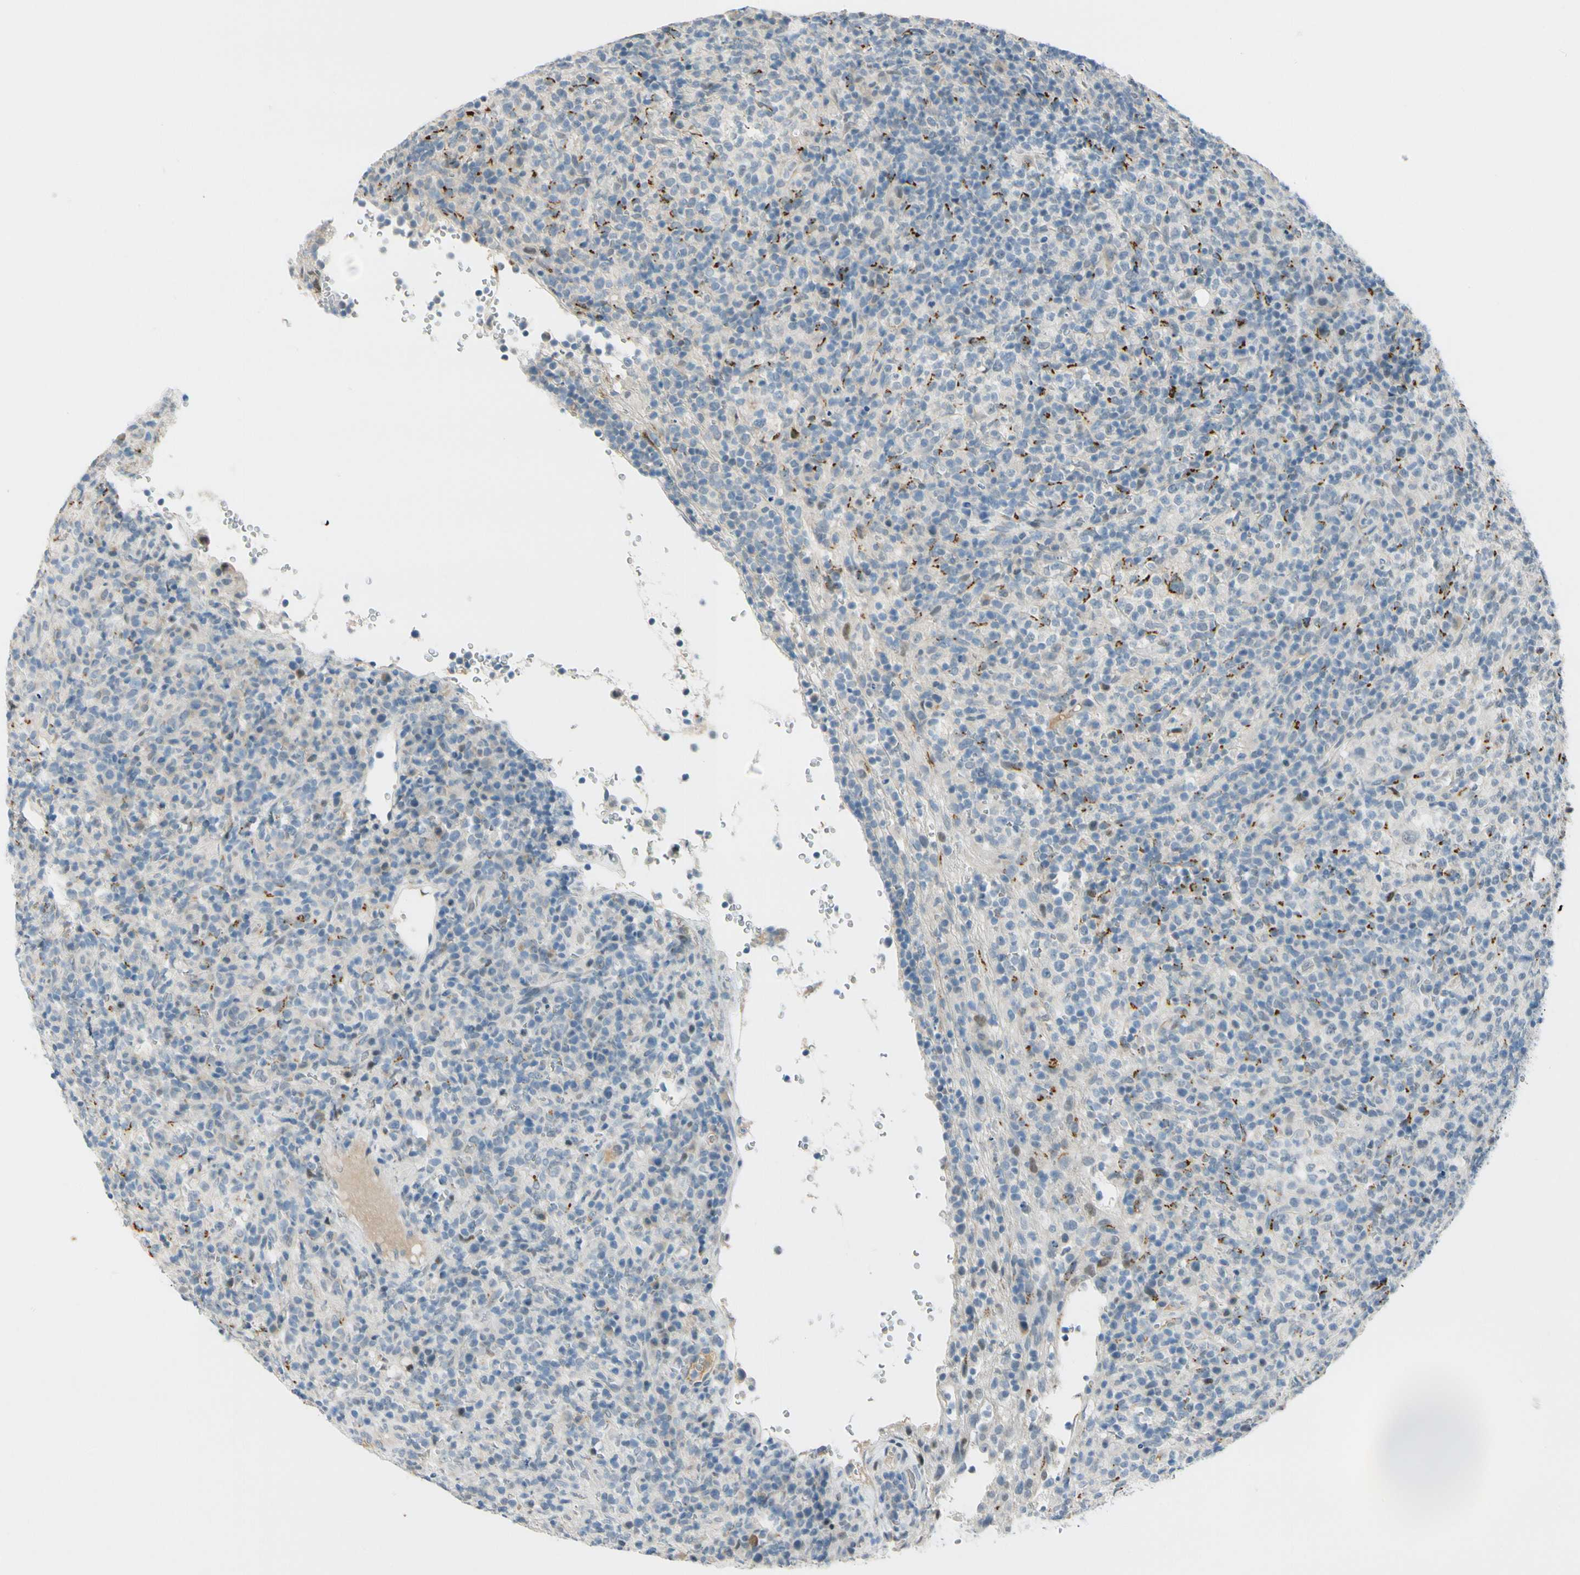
{"staining": {"intensity": "strong", "quantity": "<25%", "location": "cytoplasmic/membranous"}, "tissue": "lymphoma", "cell_type": "Tumor cells", "image_type": "cancer", "snomed": [{"axis": "morphology", "description": "Malignant lymphoma, non-Hodgkin's type, High grade"}, {"axis": "topography", "description": "Lymph node"}], "caption": "An image showing strong cytoplasmic/membranous staining in about <25% of tumor cells in high-grade malignant lymphoma, non-Hodgkin's type, as visualized by brown immunohistochemical staining.", "gene": "B4GALNT1", "patient": {"sex": "female", "age": 76}}